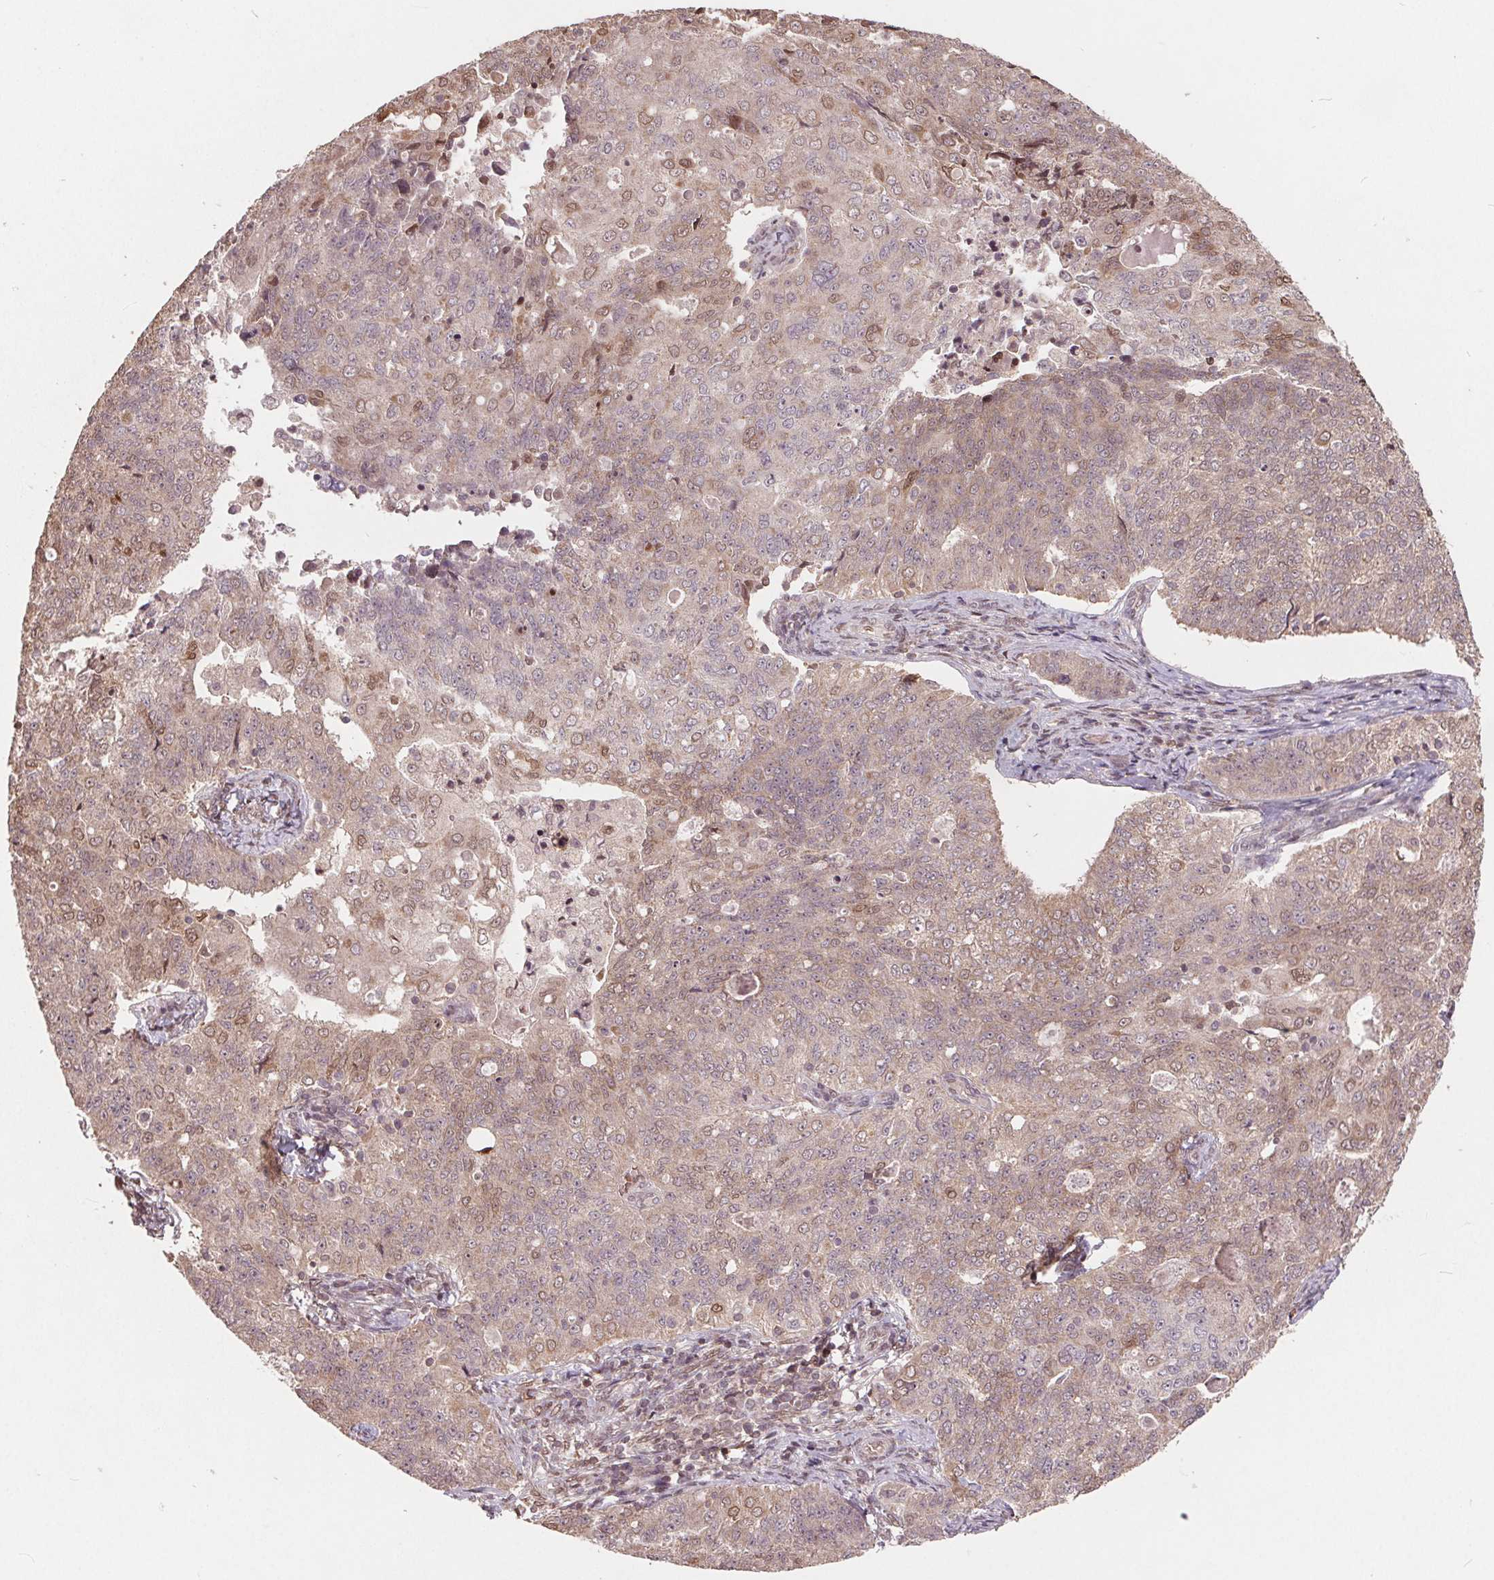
{"staining": {"intensity": "weak", "quantity": ">75%", "location": "cytoplasmic/membranous,nuclear"}, "tissue": "endometrial cancer", "cell_type": "Tumor cells", "image_type": "cancer", "snomed": [{"axis": "morphology", "description": "Adenocarcinoma, NOS"}, {"axis": "topography", "description": "Endometrium"}], "caption": "A photomicrograph of human adenocarcinoma (endometrial) stained for a protein demonstrates weak cytoplasmic/membranous and nuclear brown staining in tumor cells.", "gene": "HIF1AN", "patient": {"sex": "female", "age": 43}}